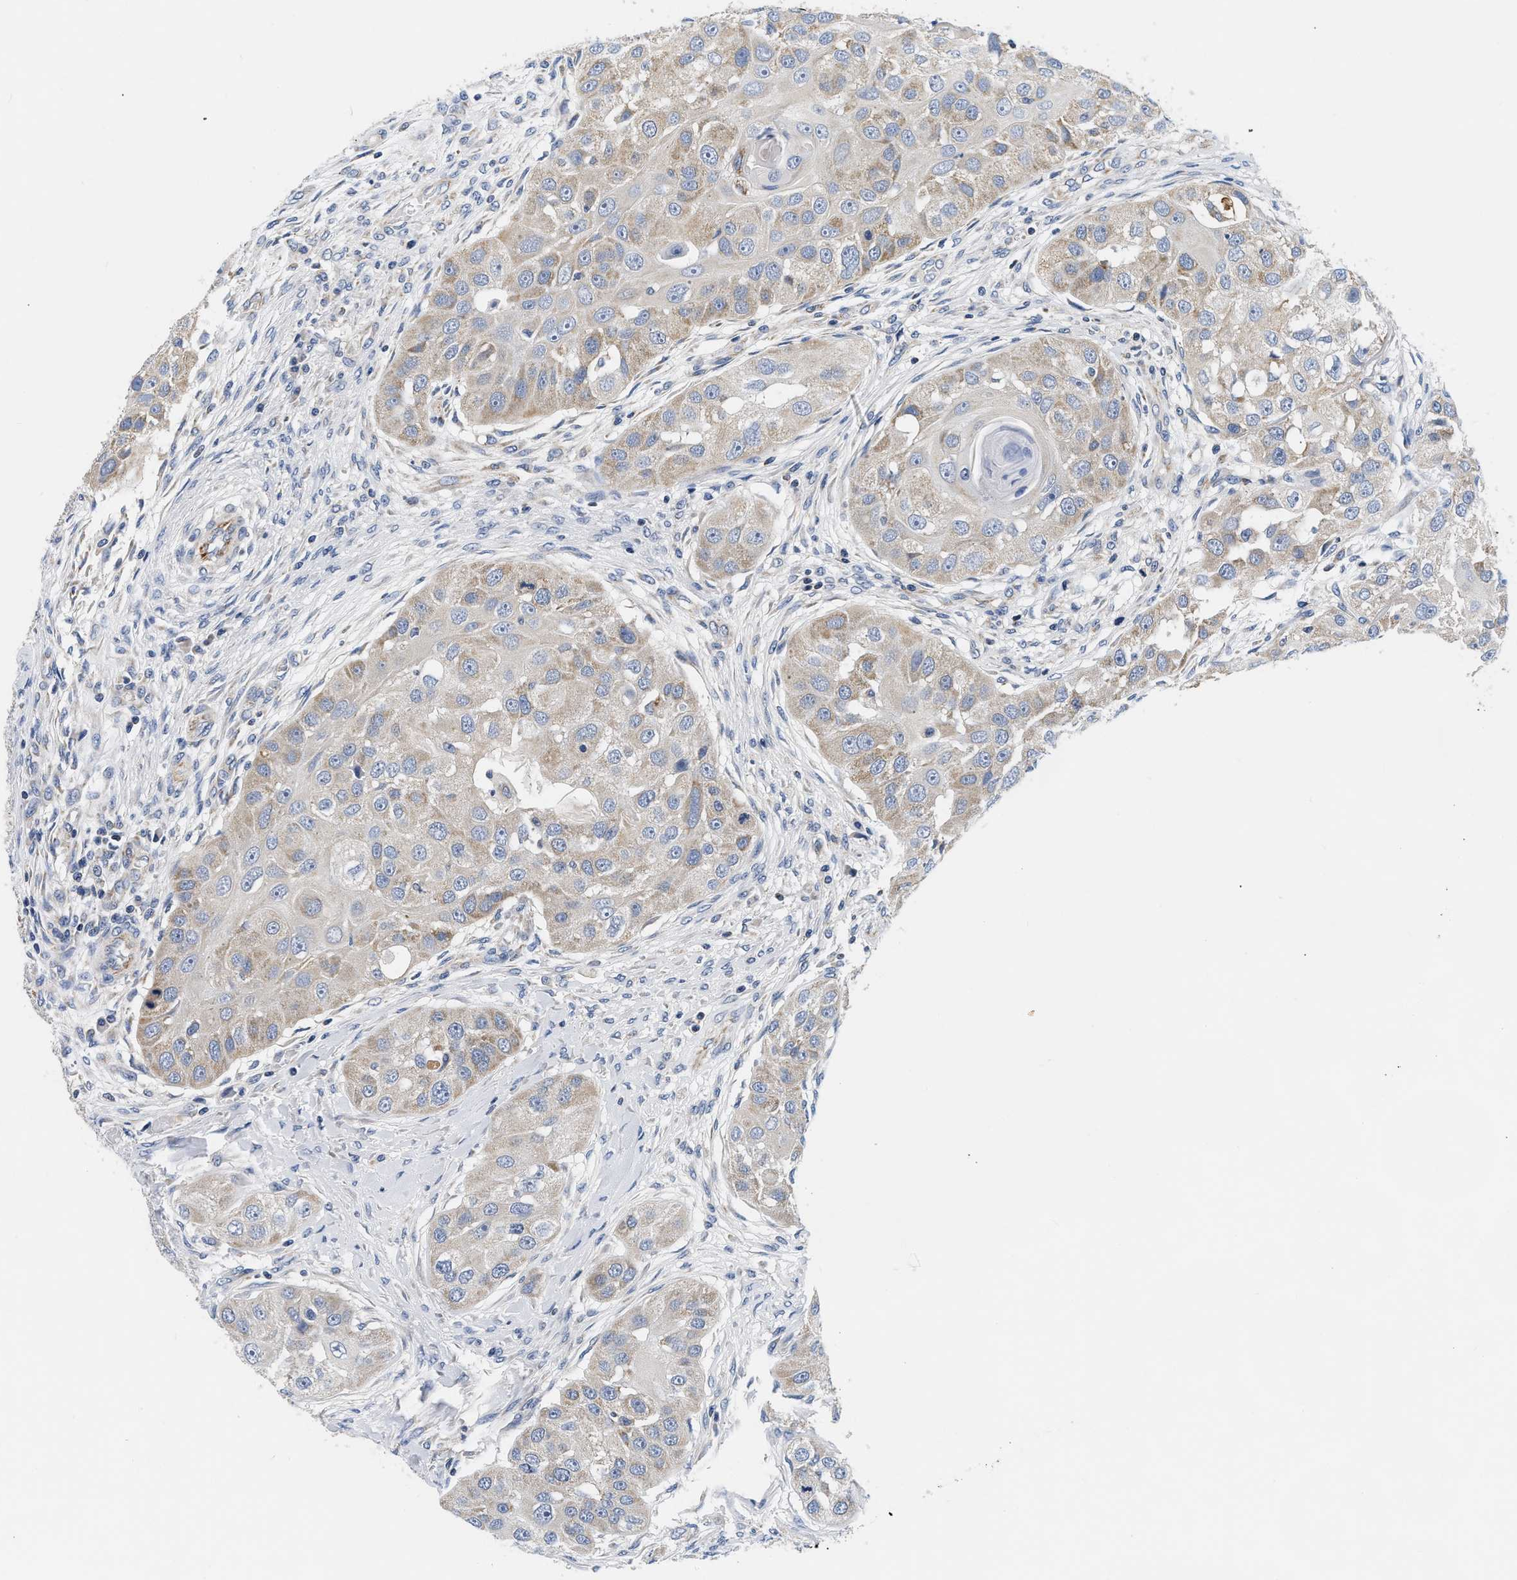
{"staining": {"intensity": "weak", "quantity": "25%-75%", "location": "cytoplasmic/membranous"}, "tissue": "head and neck cancer", "cell_type": "Tumor cells", "image_type": "cancer", "snomed": [{"axis": "morphology", "description": "Normal tissue, NOS"}, {"axis": "morphology", "description": "Squamous cell carcinoma, NOS"}, {"axis": "topography", "description": "Skeletal muscle"}, {"axis": "topography", "description": "Head-Neck"}], "caption": "Squamous cell carcinoma (head and neck) was stained to show a protein in brown. There is low levels of weak cytoplasmic/membranous positivity in approximately 25%-75% of tumor cells.", "gene": "PDP1", "patient": {"sex": "male", "age": 51}}